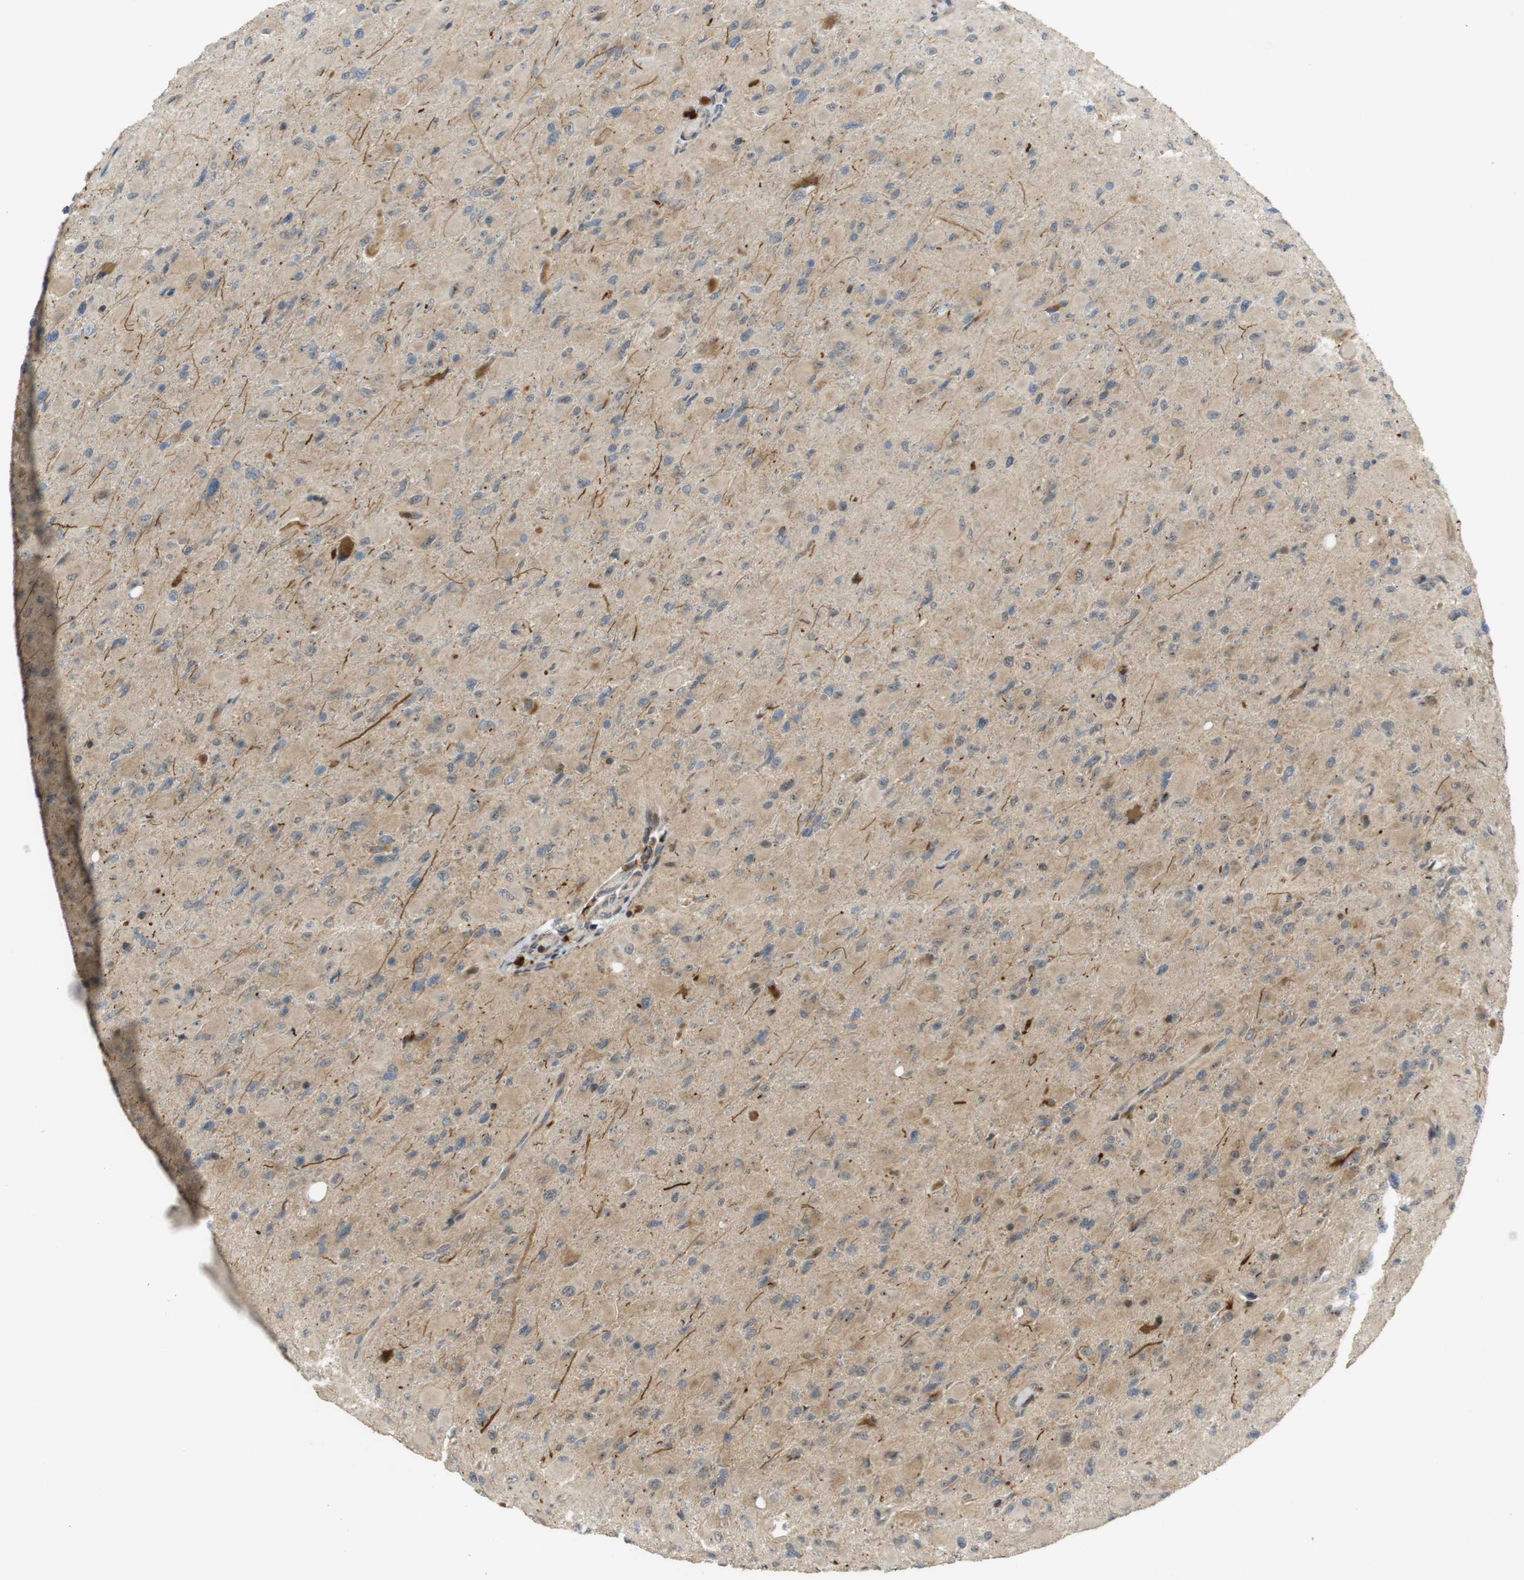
{"staining": {"intensity": "weak", "quantity": "25%-75%", "location": "cytoplasmic/membranous"}, "tissue": "glioma", "cell_type": "Tumor cells", "image_type": "cancer", "snomed": [{"axis": "morphology", "description": "Glioma, malignant, High grade"}, {"axis": "topography", "description": "Cerebral cortex"}], "caption": "The micrograph exhibits staining of malignant high-grade glioma, revealing weak cytoplasmic/membranous protein positivity (brown color) within tumor cells. The protein is stained brown, and the nuclei are stained in blue (DAB (3,3'-diaminobenzidine) IHC with brightfield microscopy, high magnification).", "gene": "TMX3", "patient": {"sex": "female", "age": 36}}